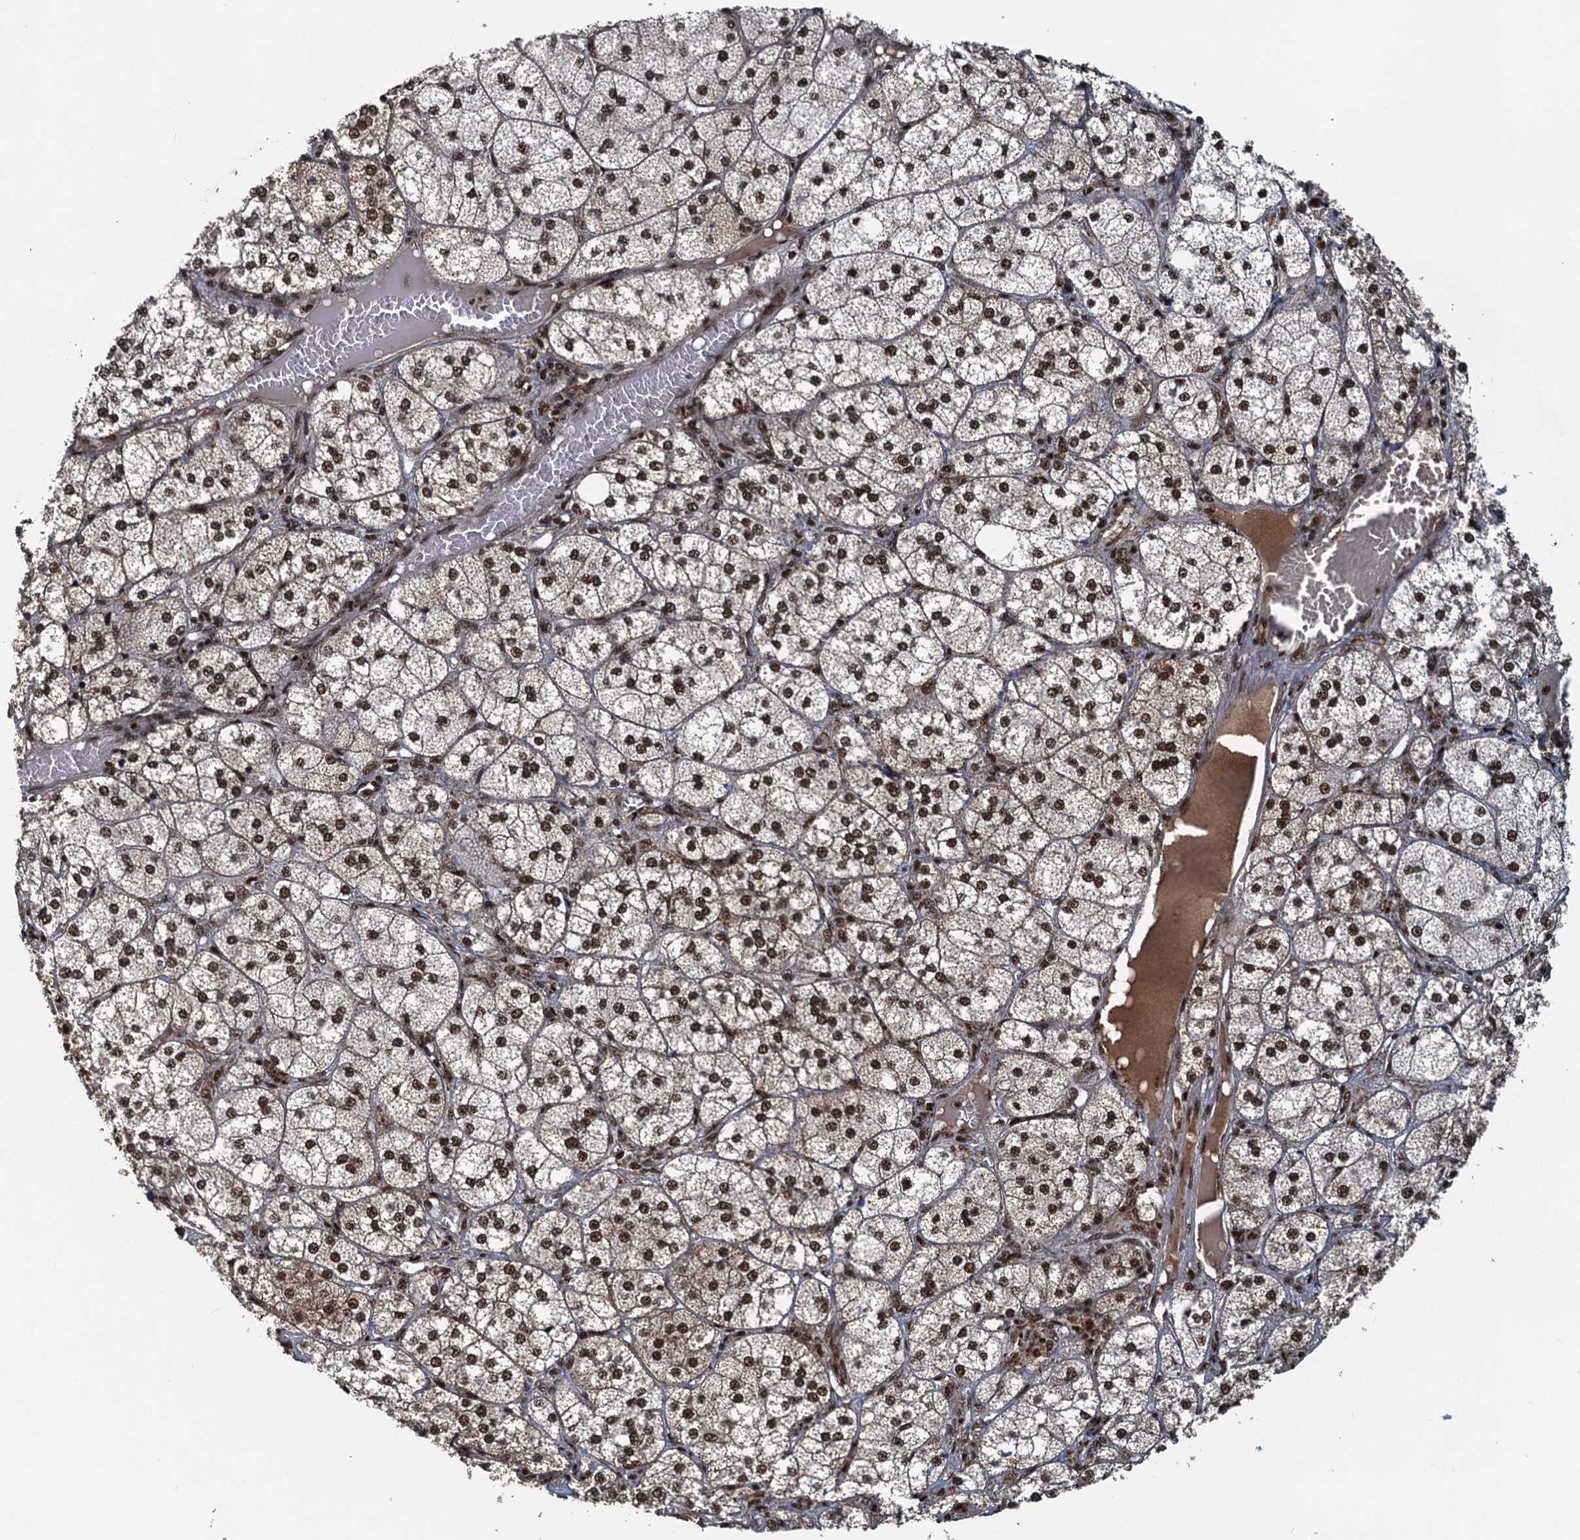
{"staining": {"intensity": "strong", "quantity": ">75%", "location": "nuclear"}, "tissue": "adrenal gland", "cell_type": "Glandular cells", "image_type": "normal", "snomed": [{"axis": "morphology", "description": "Normal tissue, NOS"}, {"axis": "topography", "description": "Adrenal gland"}], "caption": "Immunohistochemical staining of benign human adrenal gland reveals high levels of strong nuclear positivity in approximately >75% of glandular cells. (DAB IHC, brown staining for protein, blue staining for nuclei).", "gene": "ZC3H18", "patient": {"sex": "female", "age": 61}}